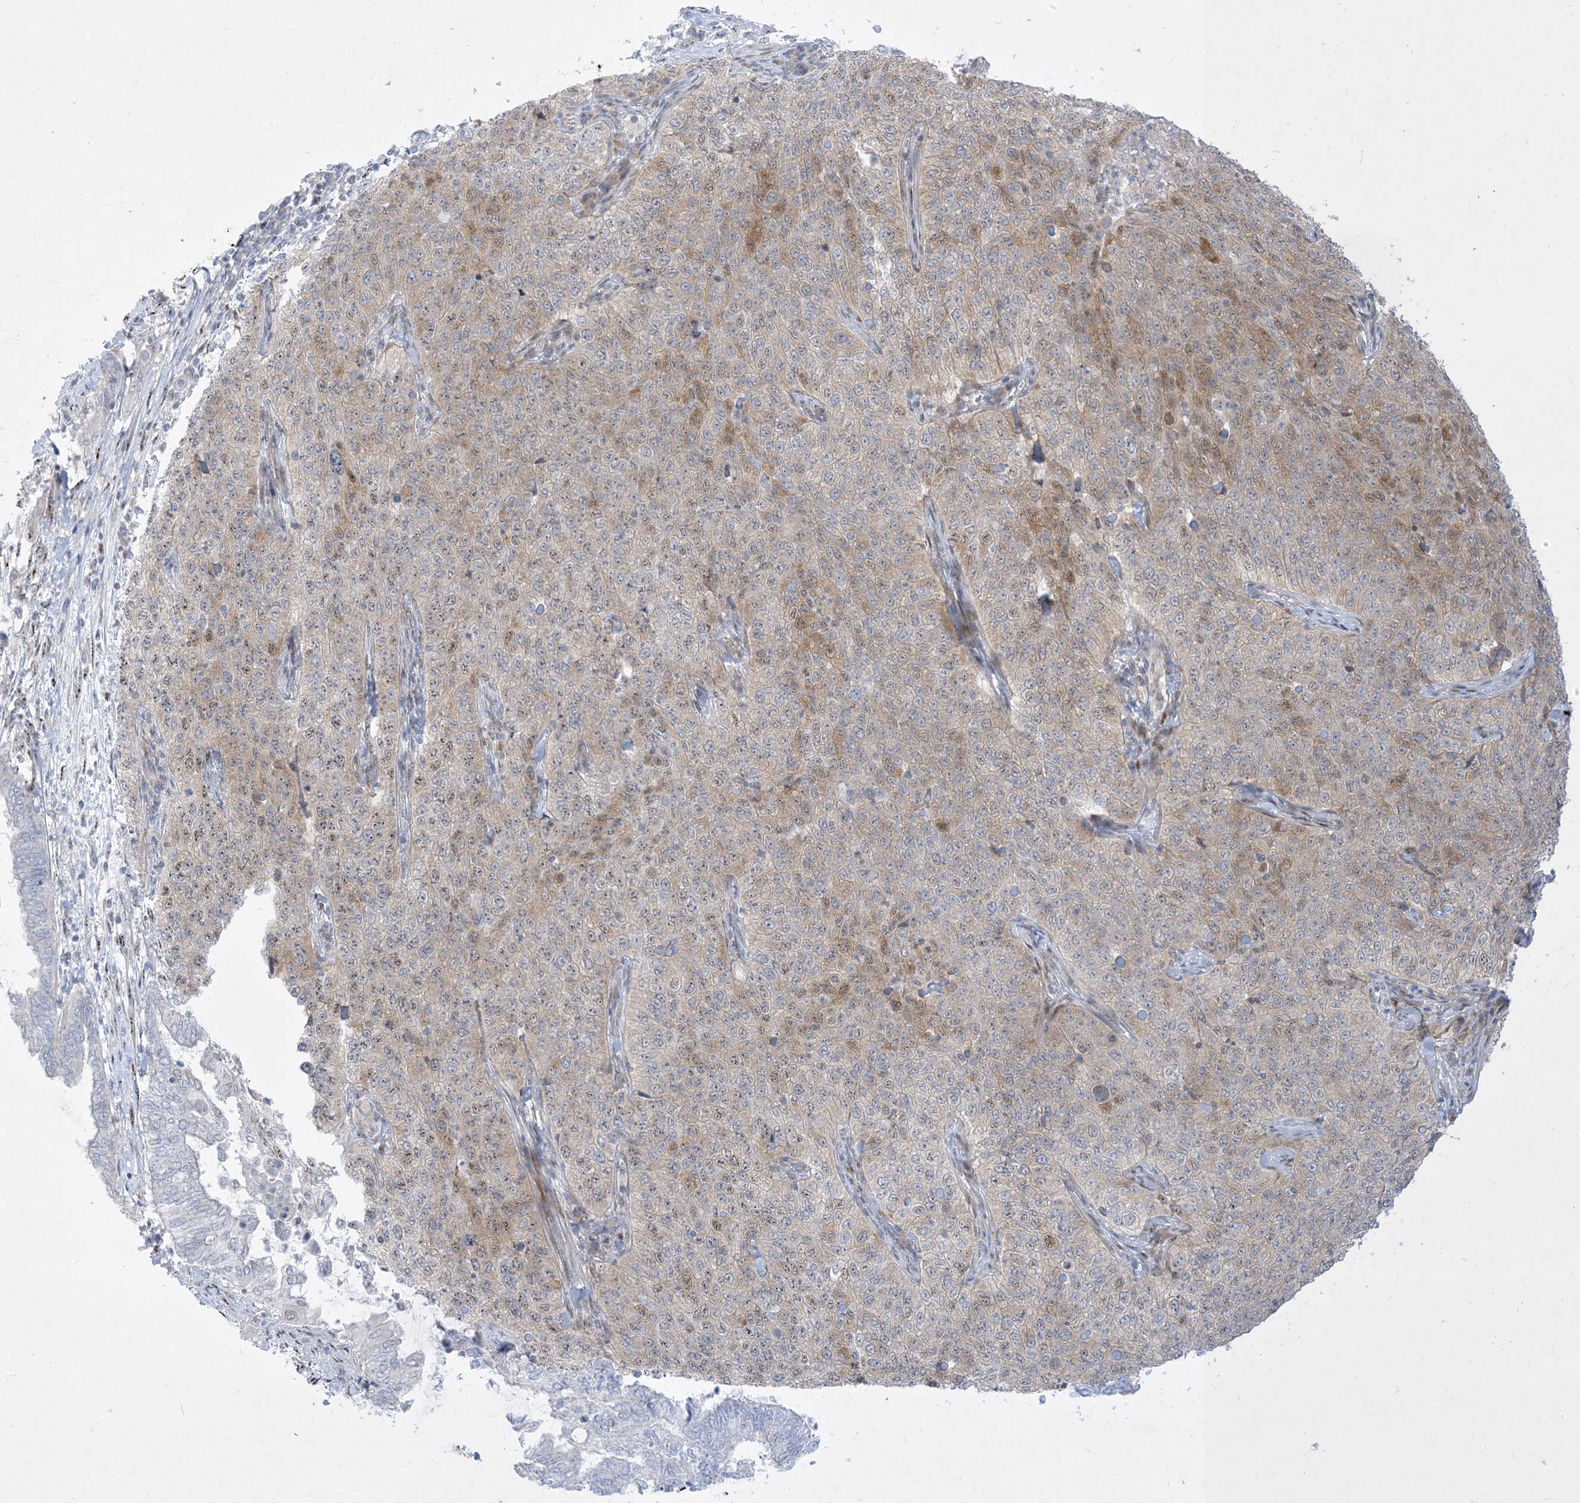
{"staining": {"intensity": "moderate", "quantity": "25%-75%", "location": "cytoplasmic/membranous,nuclear"}, "tissue": "cervical cancer", "cell_type": "Tumor cells", "image_type": "cancer", "snomed": [{"axis": "morphology", "description": "Squamous cell carcinoma, NOS"}, {"axis": "topography", "description": "Cervix"}], "caption": "This histopathology image shows cervical cancer stained with immunohistochemistry (IHC) to label a protein in brown. The cytoplasmic/membranous and nuclear of tumor cells show moderate positivity for the protein. Nuclei are counter-stained blue.", "gene": "BHLHE40", "patient": {"sex": "female", "age": 35}}